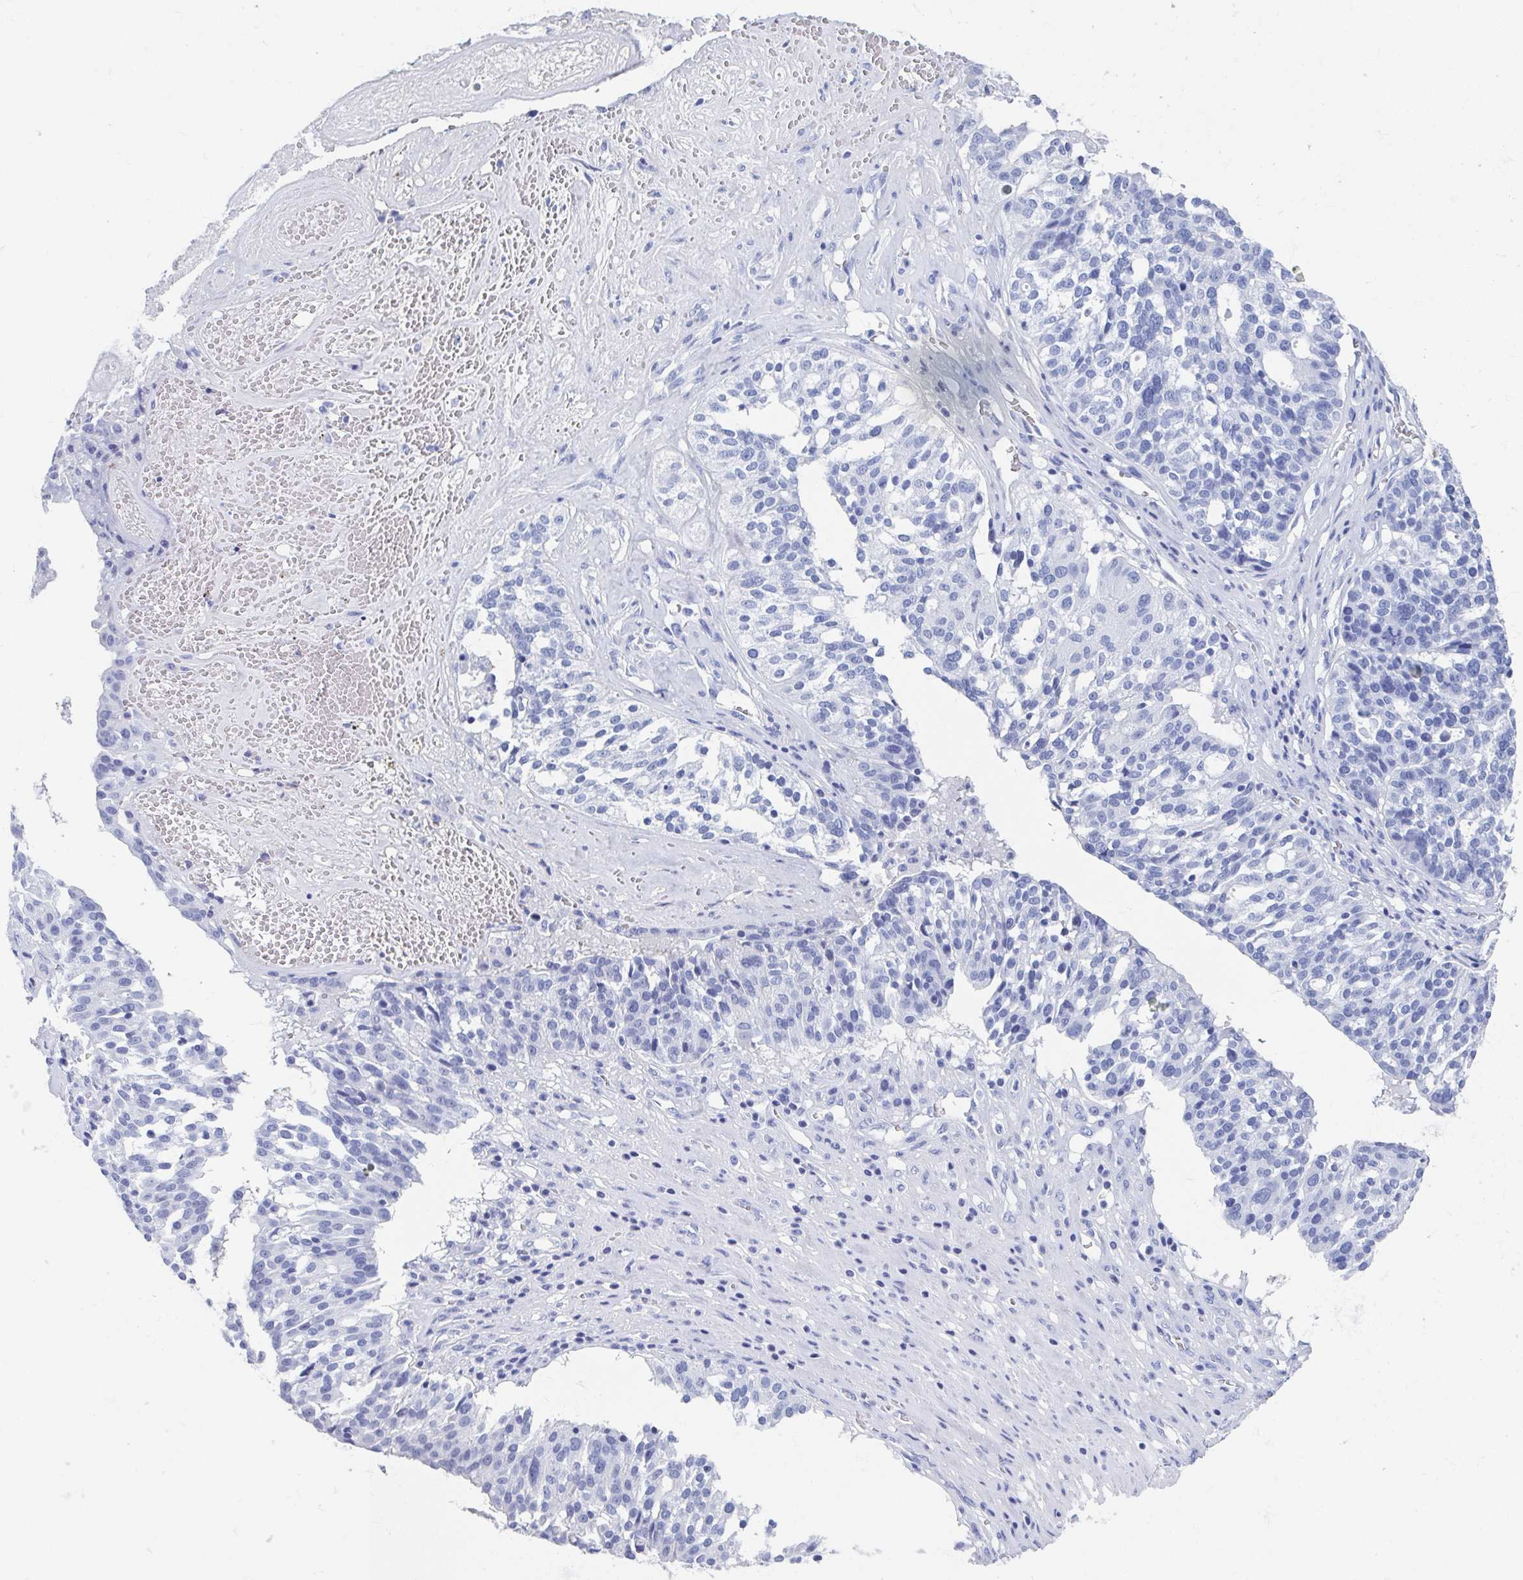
{"staining": {"intensity": "negative", "quantity": "none", "location": "none"}, "tissue": "ovarian cancer", "cell_type": "Tumor cells", "image_type": "cancer", "snomed": [{"axis": "morphology", "description": "Cystadenocarcinoma, serous, NOS"}, {"axis": "topography", "description": "Ovary"}], "caption": "A micrograph of human ovarian serous cystadenocarcinoma is negative for staining in tumor cells.", "gene": "C10orf53", "patient": {"sex": "female", "age": 59}}